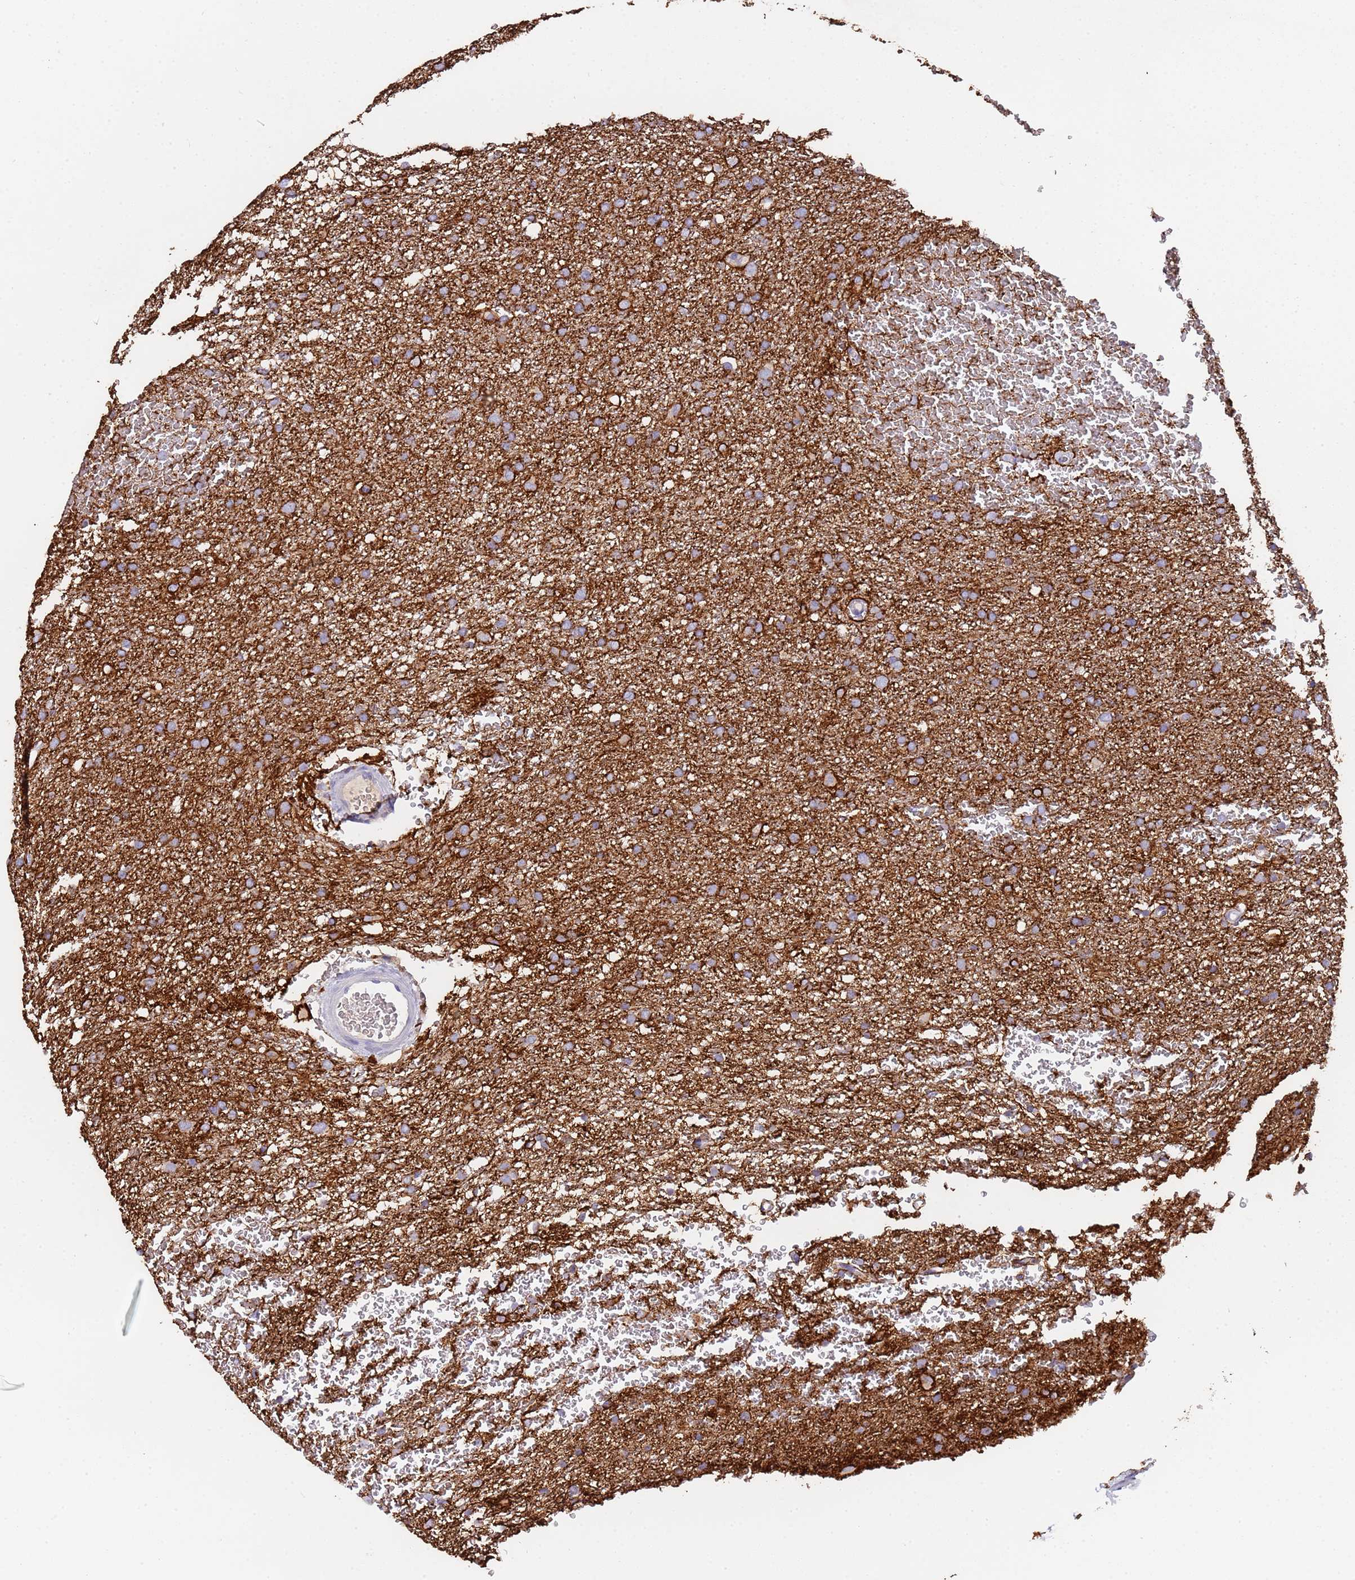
{"staining": {"intensity": "negative", "quantity": "none", "location": "none"}, "tissue": "glioma", "cell_type": "Tumor cells", "image_type": "cancer", "snomed": [{"axis": "morphology", "description": "Glioma, malignant, High grade"}, {"axis": "topography", "description": "Cerebral cortex"}], "caption": "High-grade glioma (malignant) was stained to show a protein in brown. There is no significant expression in tumor cells.", "gene": "SLC24A3", "patient": {"sex": "female", "age": 36}}